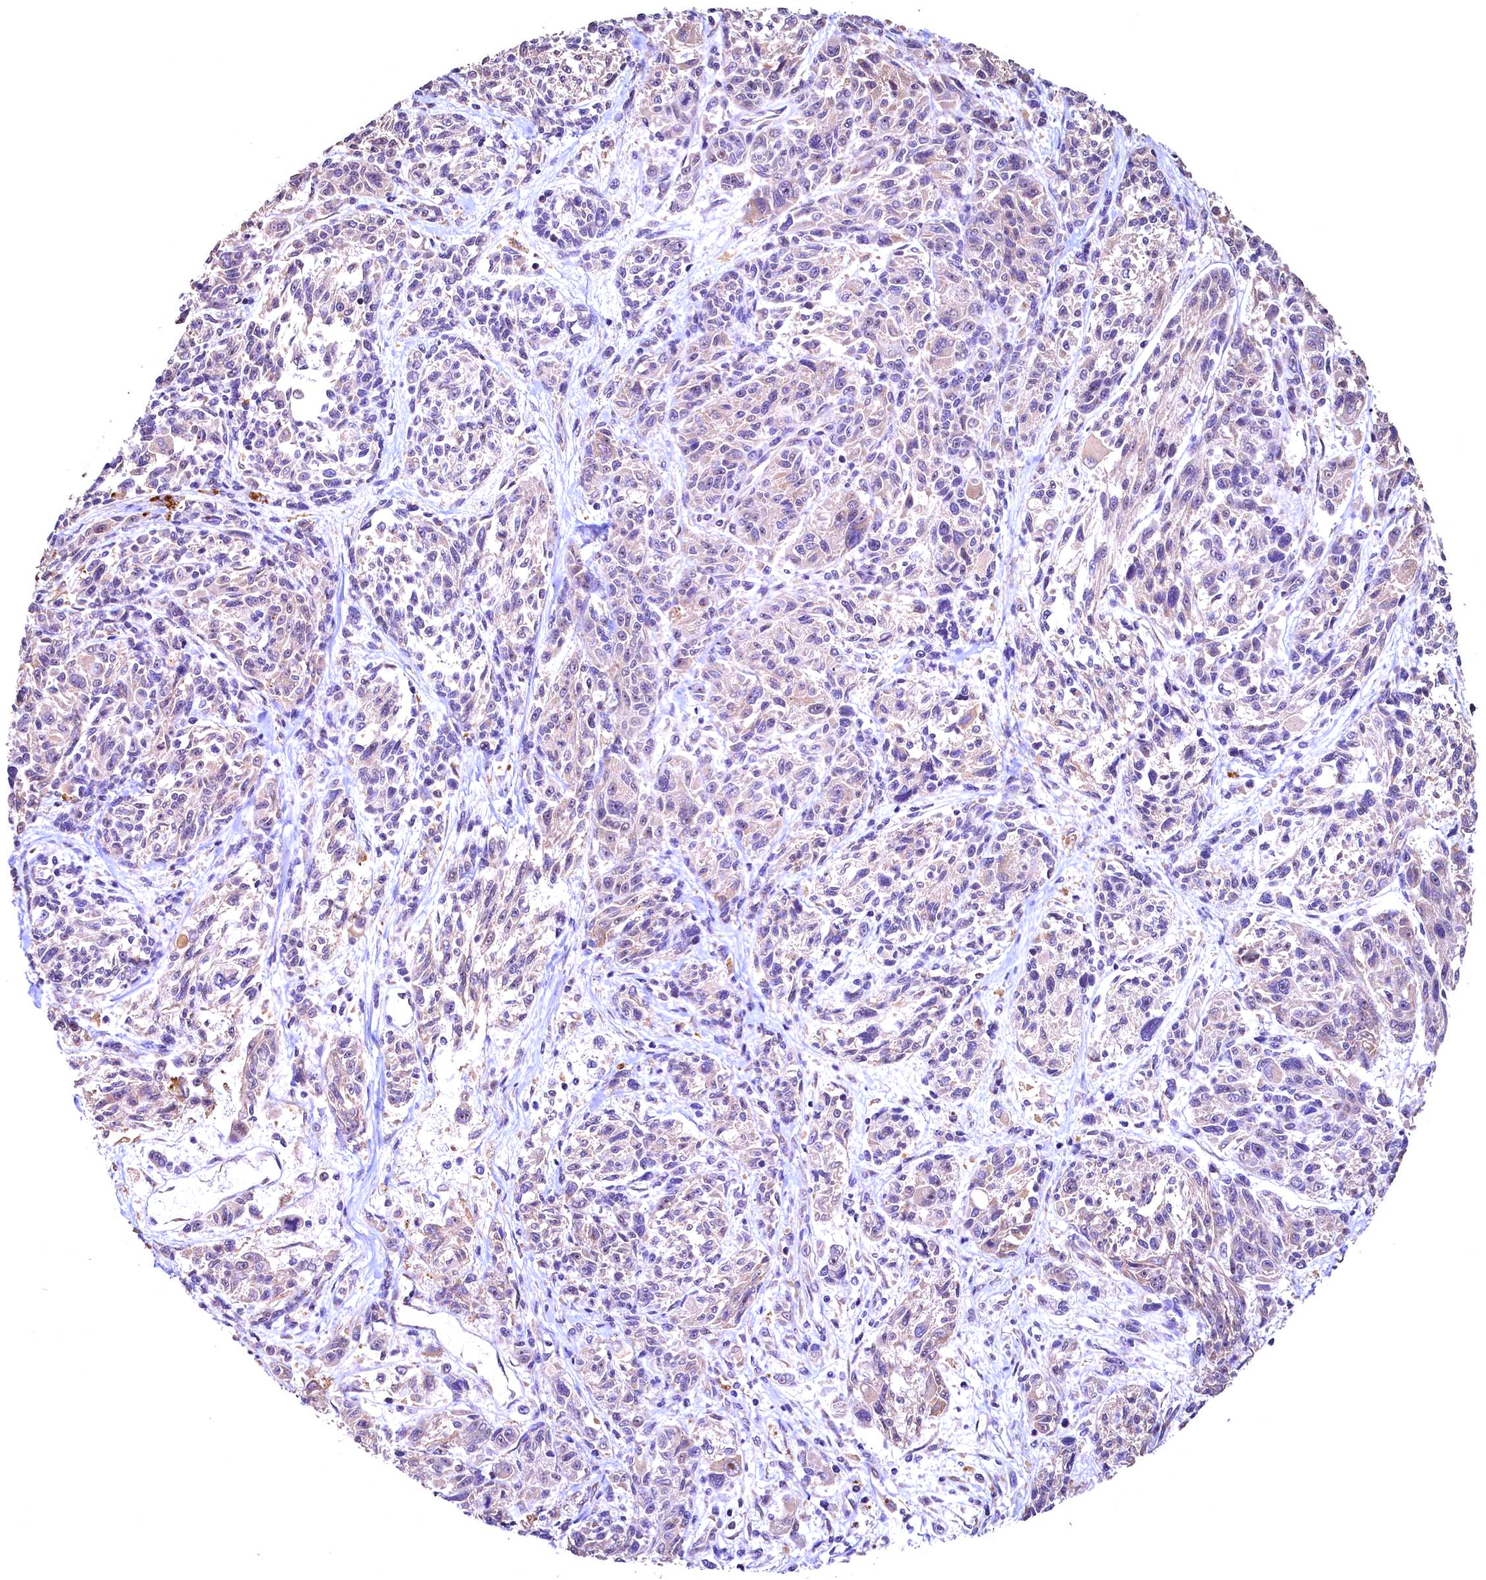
{"staining": {"intensity": "negative", "quantity": "none", "location": "none"}, "tissue": "melanoma", "cell_type": "Tumor cells", "image_type": "cancer", "snomed": [{"axis": "morphology", "description": "Malignant melanoma, NOS"}, {"axis": "topography", "description": "Skin"}], "caption": "Melanoma was stained to show a protein in brown. There is no significant staining in tumor cells.", "gene": "LATS2", "patient": {"sex": "male", "age": 53}}